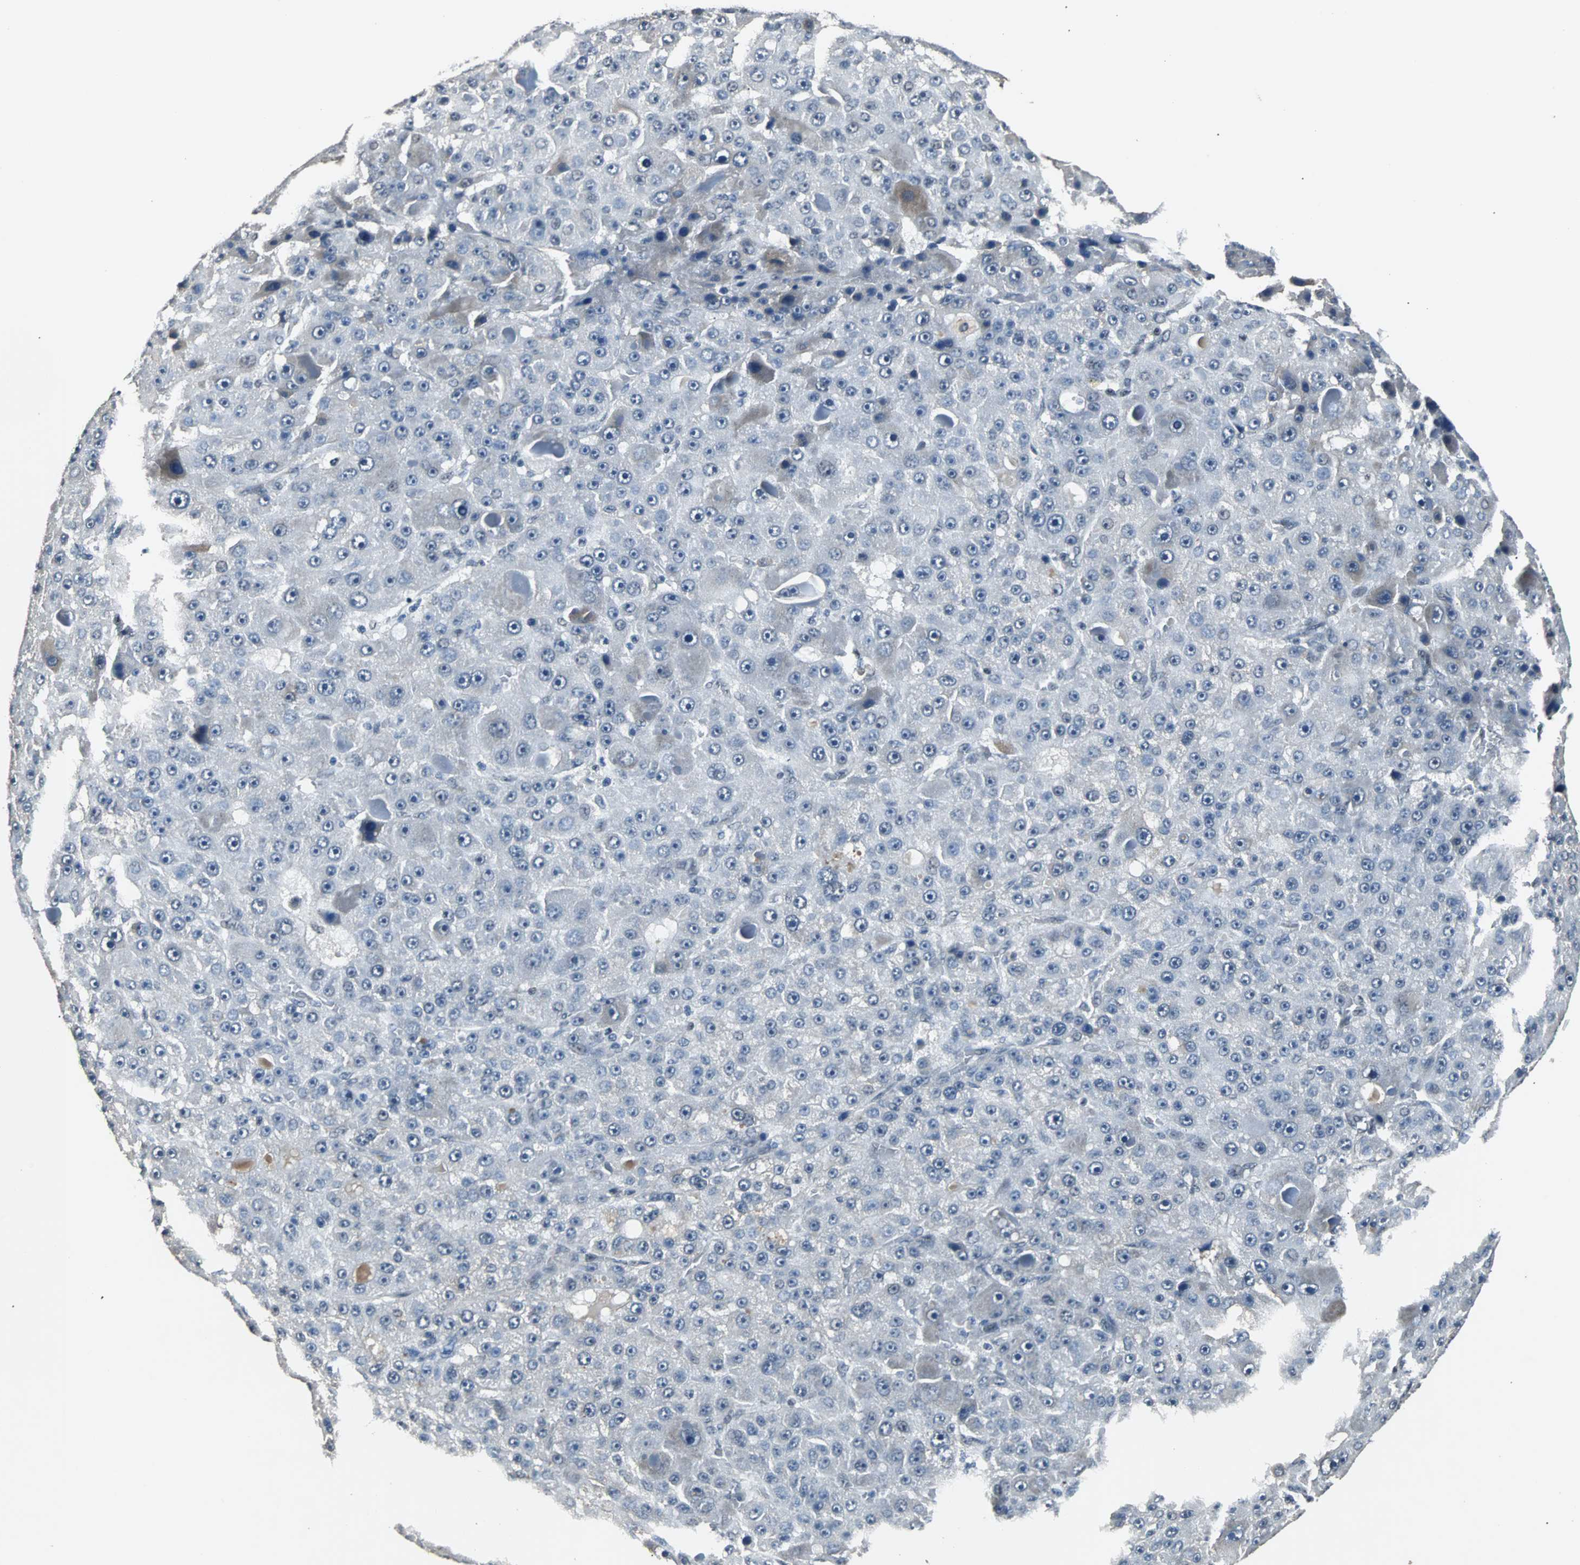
{"staining": {"intensity": "weak", "quantity": "<25%", "location": "cytoplasmic/membranous"}, "tissue": "liver cancer", "cell_type": "Tumor cells", "image_type": "cancer", "snomed": [{"axis": "morphology", "description": "Carcinoma, Hepatocellular, NOS"}, {"axis": "topography", "description": "Liver"}], "caption": "This is a histopathology image of IHC staining of liver cancer, which shows no expression in tumor cells. The staining is performed using DAB brown chromogen with nuclei counter-stained in using hematoxylin.", "gene": "USP28", "patient": {"sex": "male", "age": 76}}